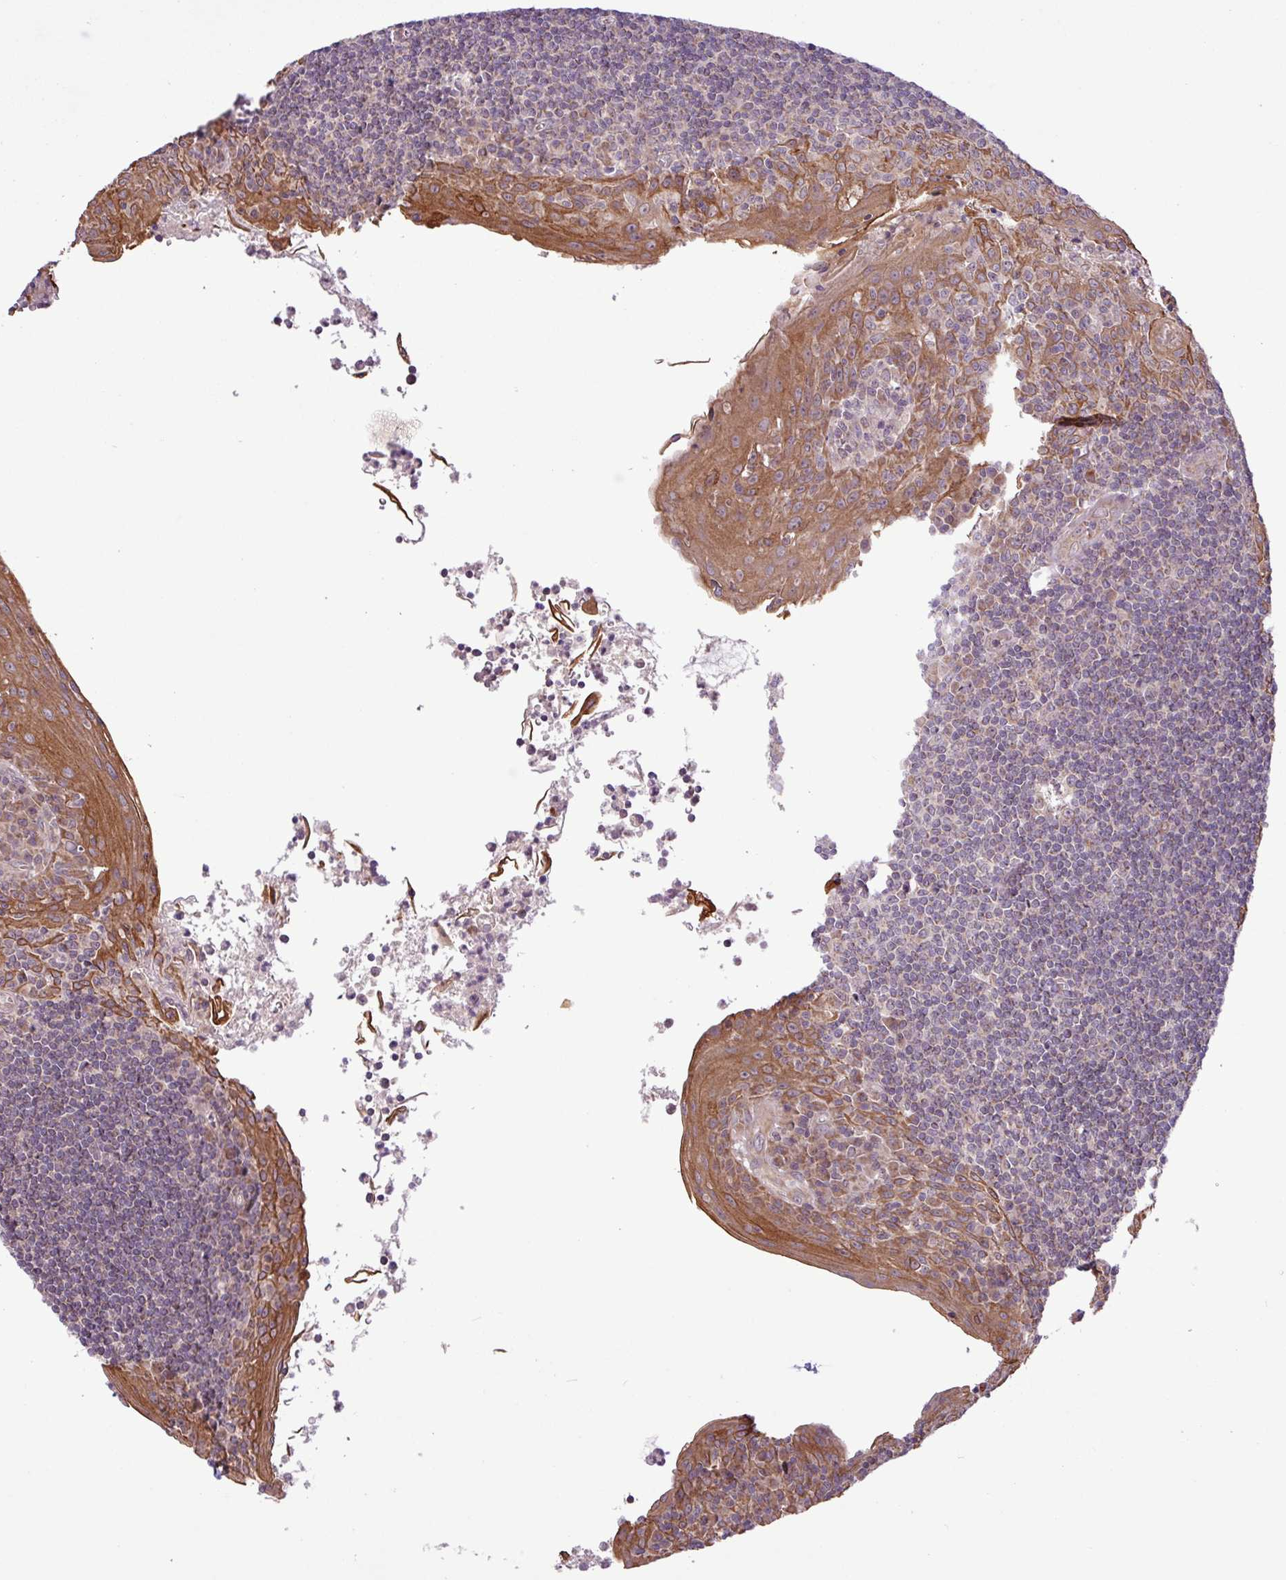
{"staining": {"intensity": "negative", "quantity": "none", "location": "none"}, "tissue": "tonsil", "cell_type": "Germinal center cells", "image_type": "normal", "snomed": [{"axis": "morphology", "description": "Normal tissue, NOS"}, {"axis": "topography", "description": "Tonsil"}], "caption": "A high-resolution photomicrograph shows immunohistochemistry (IHC) staining of unremarkable tonsil, which shows no significant staining in germinal center cells. (Brightfield microscopy of DAB immunohistochemistry (IHC) at high magnification).", "gene": "TIMM10B", "patient": {"sex": "male", "age": 27}}